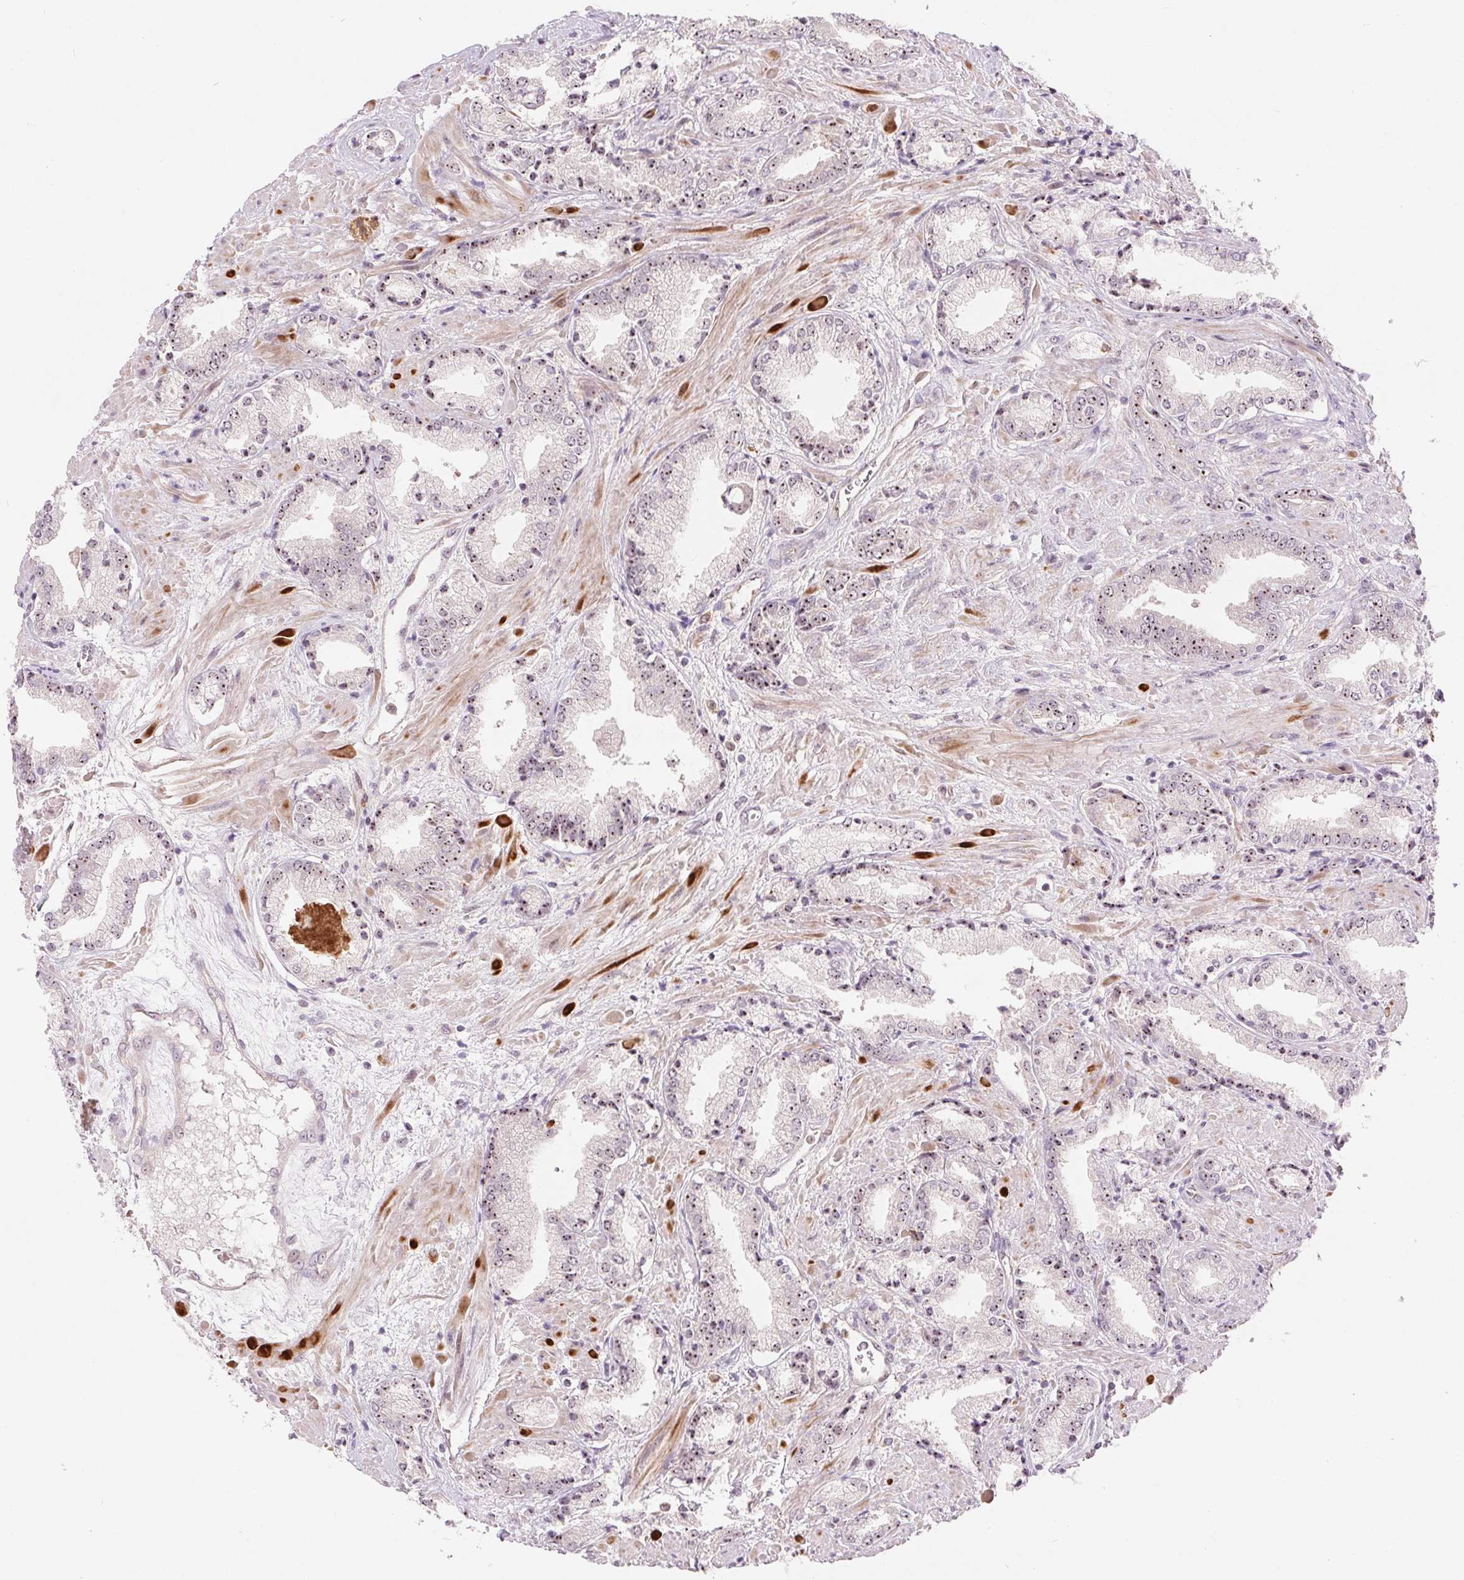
{"staining": {"intensity": "moderate", "quantity": "<25%", "location": "cytoplasmic/membranous"}, "tissue": "prostate cancer", "cell_type": "Tumor cells", "image_type": "cancer", "snomed": [{"axis": "morphology", "description": "Adenocarcinoma, High grade"}, {"axis": "topography", "description": "Prostate"}], "caption": "Prostate cancer (high-grade adenocarcinoma) was stained to show a protein in brown. There is low levels of moderate cytoplasmic/membranous staining in about <25% of tumor cells.", "gene": "RANBP3L", "patient": {"sex": "male", "age": 56}}